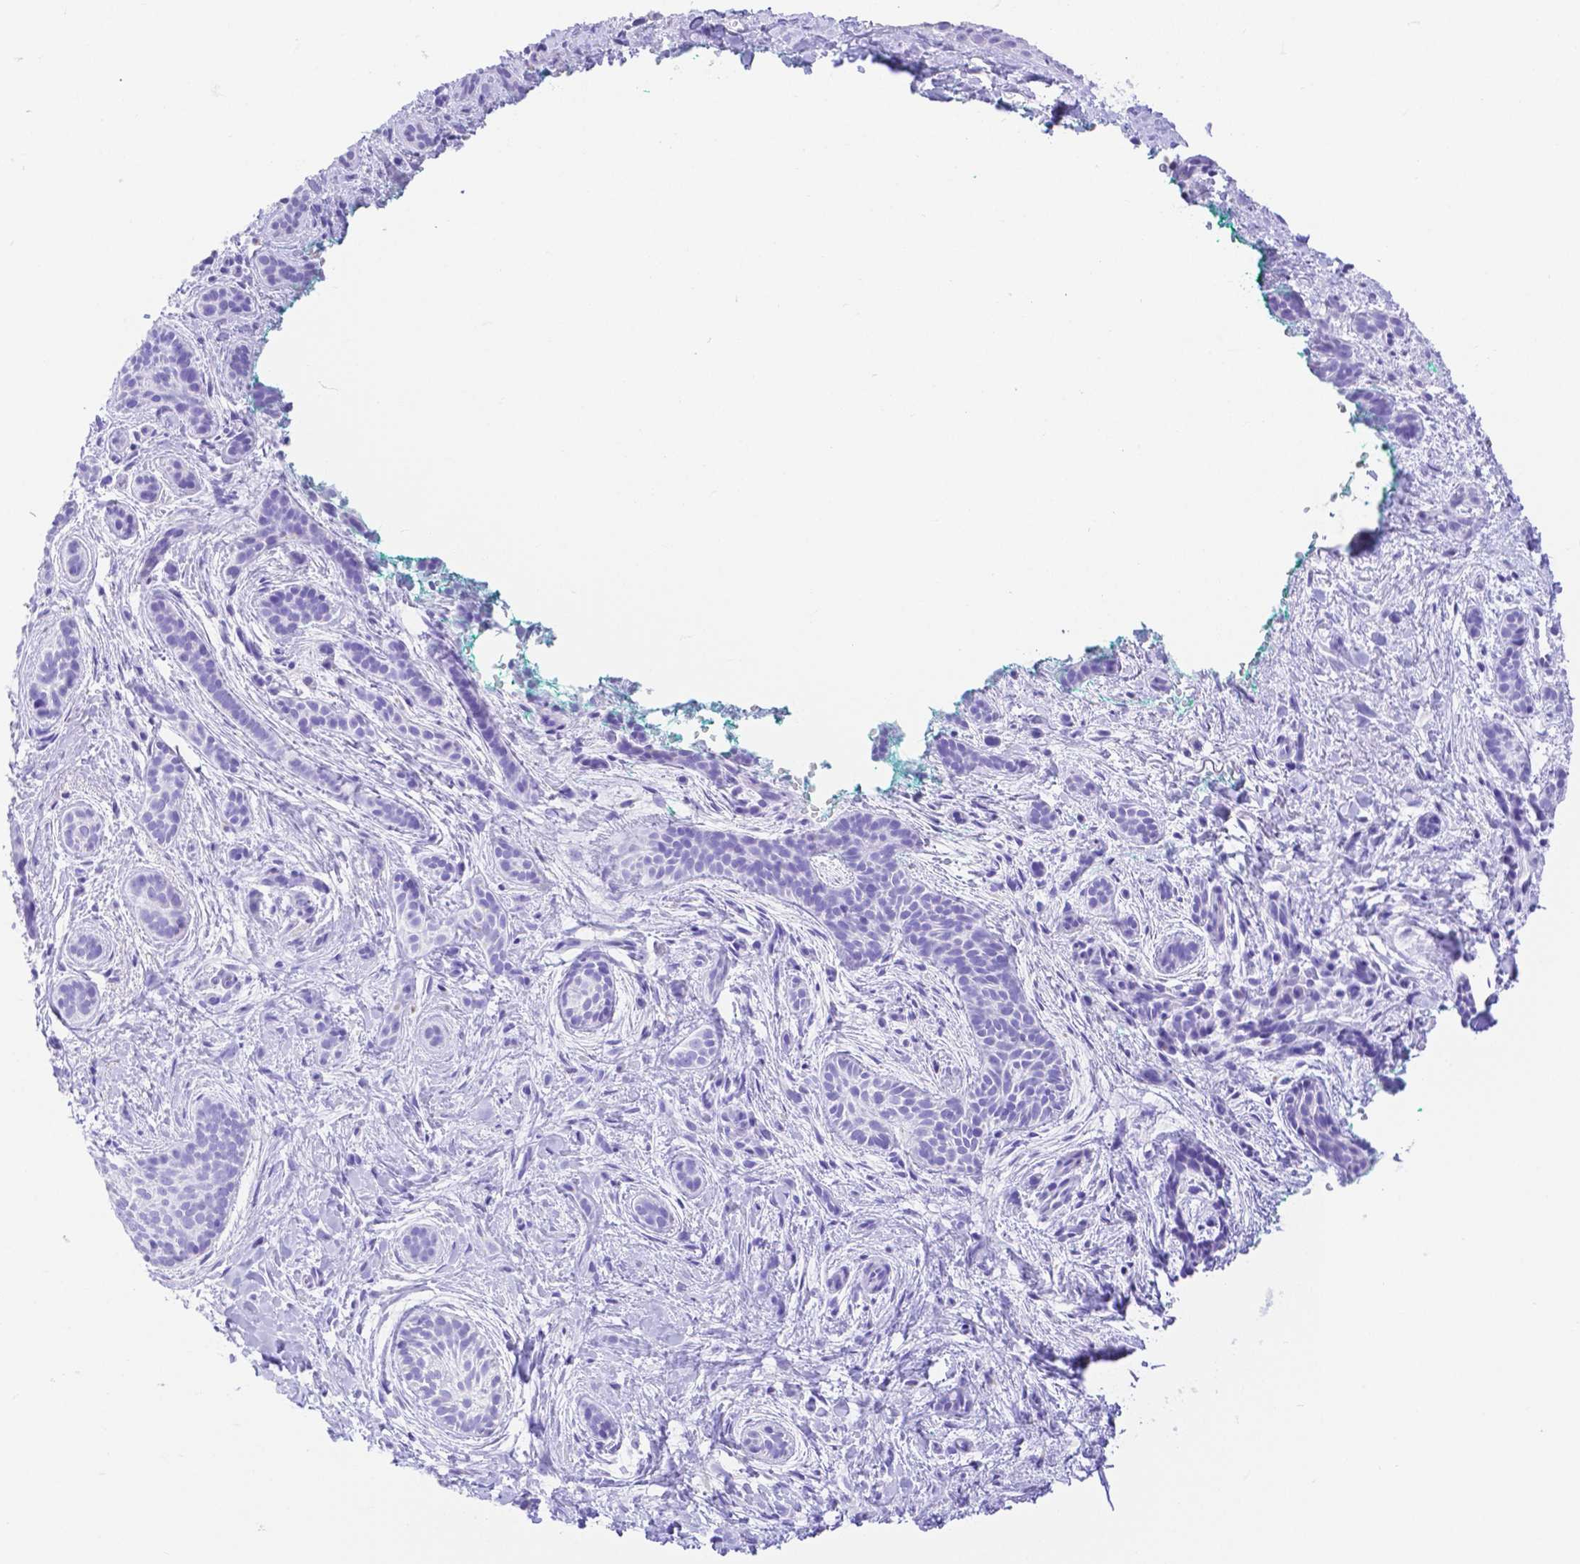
{"staining": {"intensity": "negative", "quantity": "none", "location": "none"}, "tissue": "skin cancer", "cell_type": "Tumor cells", "image_type": "cancer", "snomed": [{"axis": "morphology", "description": "Basal cell carcinoma"}, {"axis": "topography", "description": "Skin"}], "caption": "DAB immunohistochemical staining of skin cancer demonstrates no significant positivity in tumor cells. The staining is performed using DAB brown chromogen with nuclei counter-stained in using hematoxylin.", "gene": "SMR3A", "patient": {"sex": "male", "age": 63}}